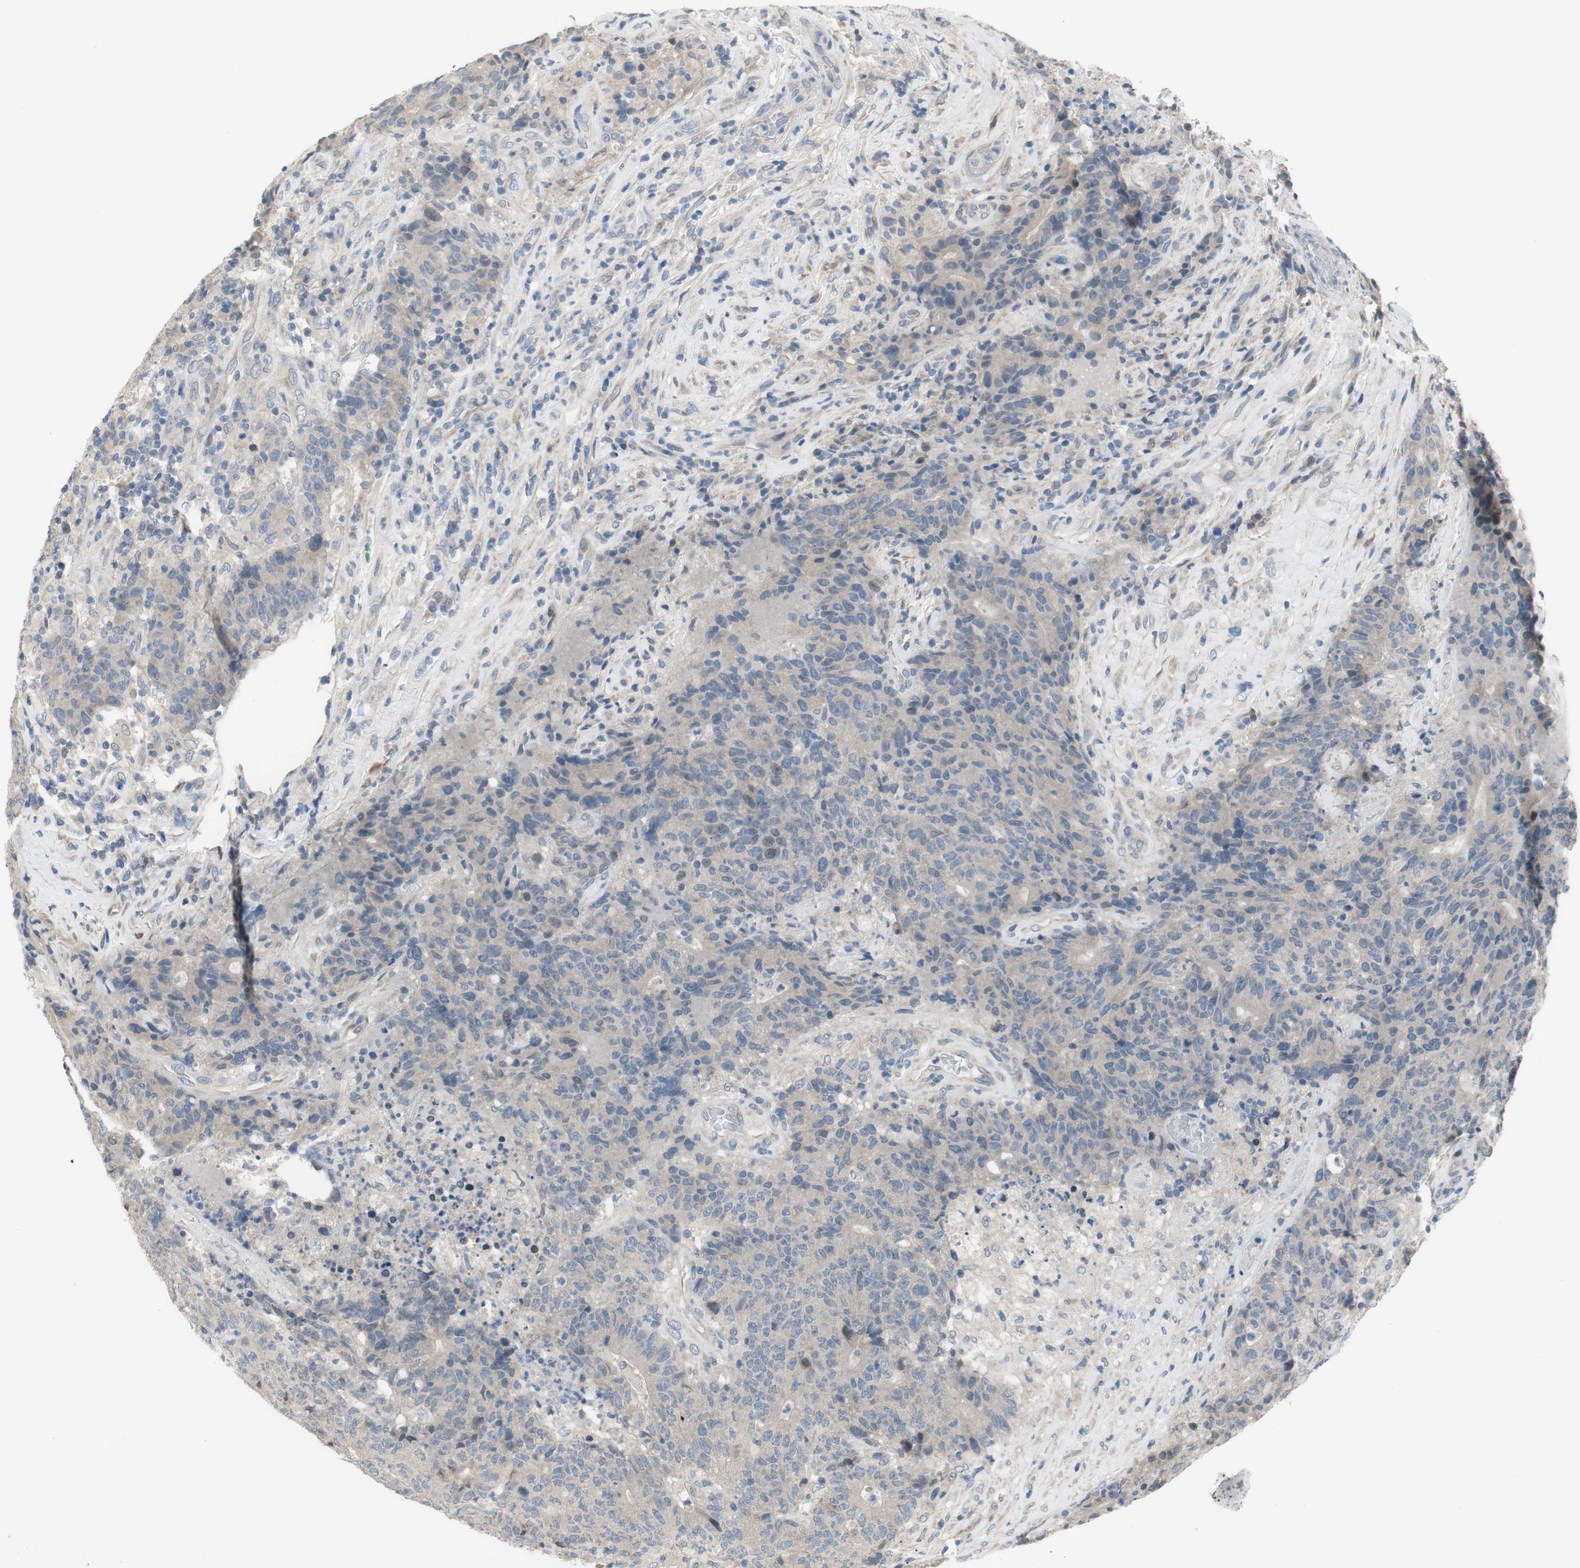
{"staining": {"intensity": "negative", "quantity": "none", "location": "none"}, "tissue": "colorectal cancer", "cell_type": "Tumor cells", "image_type": "cancer", "snomed": [{"axis": "morphology", "description": "Normal tissue, NOS"}, {"axis": "morphology", "description": "Adenocarcinoma, NOS"}, {"axis": "topography", "description": "Colon"}], "caption": "IHC photomicrograph of neoplastic tissue: human adenocarcinoma (colorectal) stained with DAB reveals no significant protein positivity in tumor cells.", "gene": "TACR3", "patient": {"sex": "female", "age": 75}}